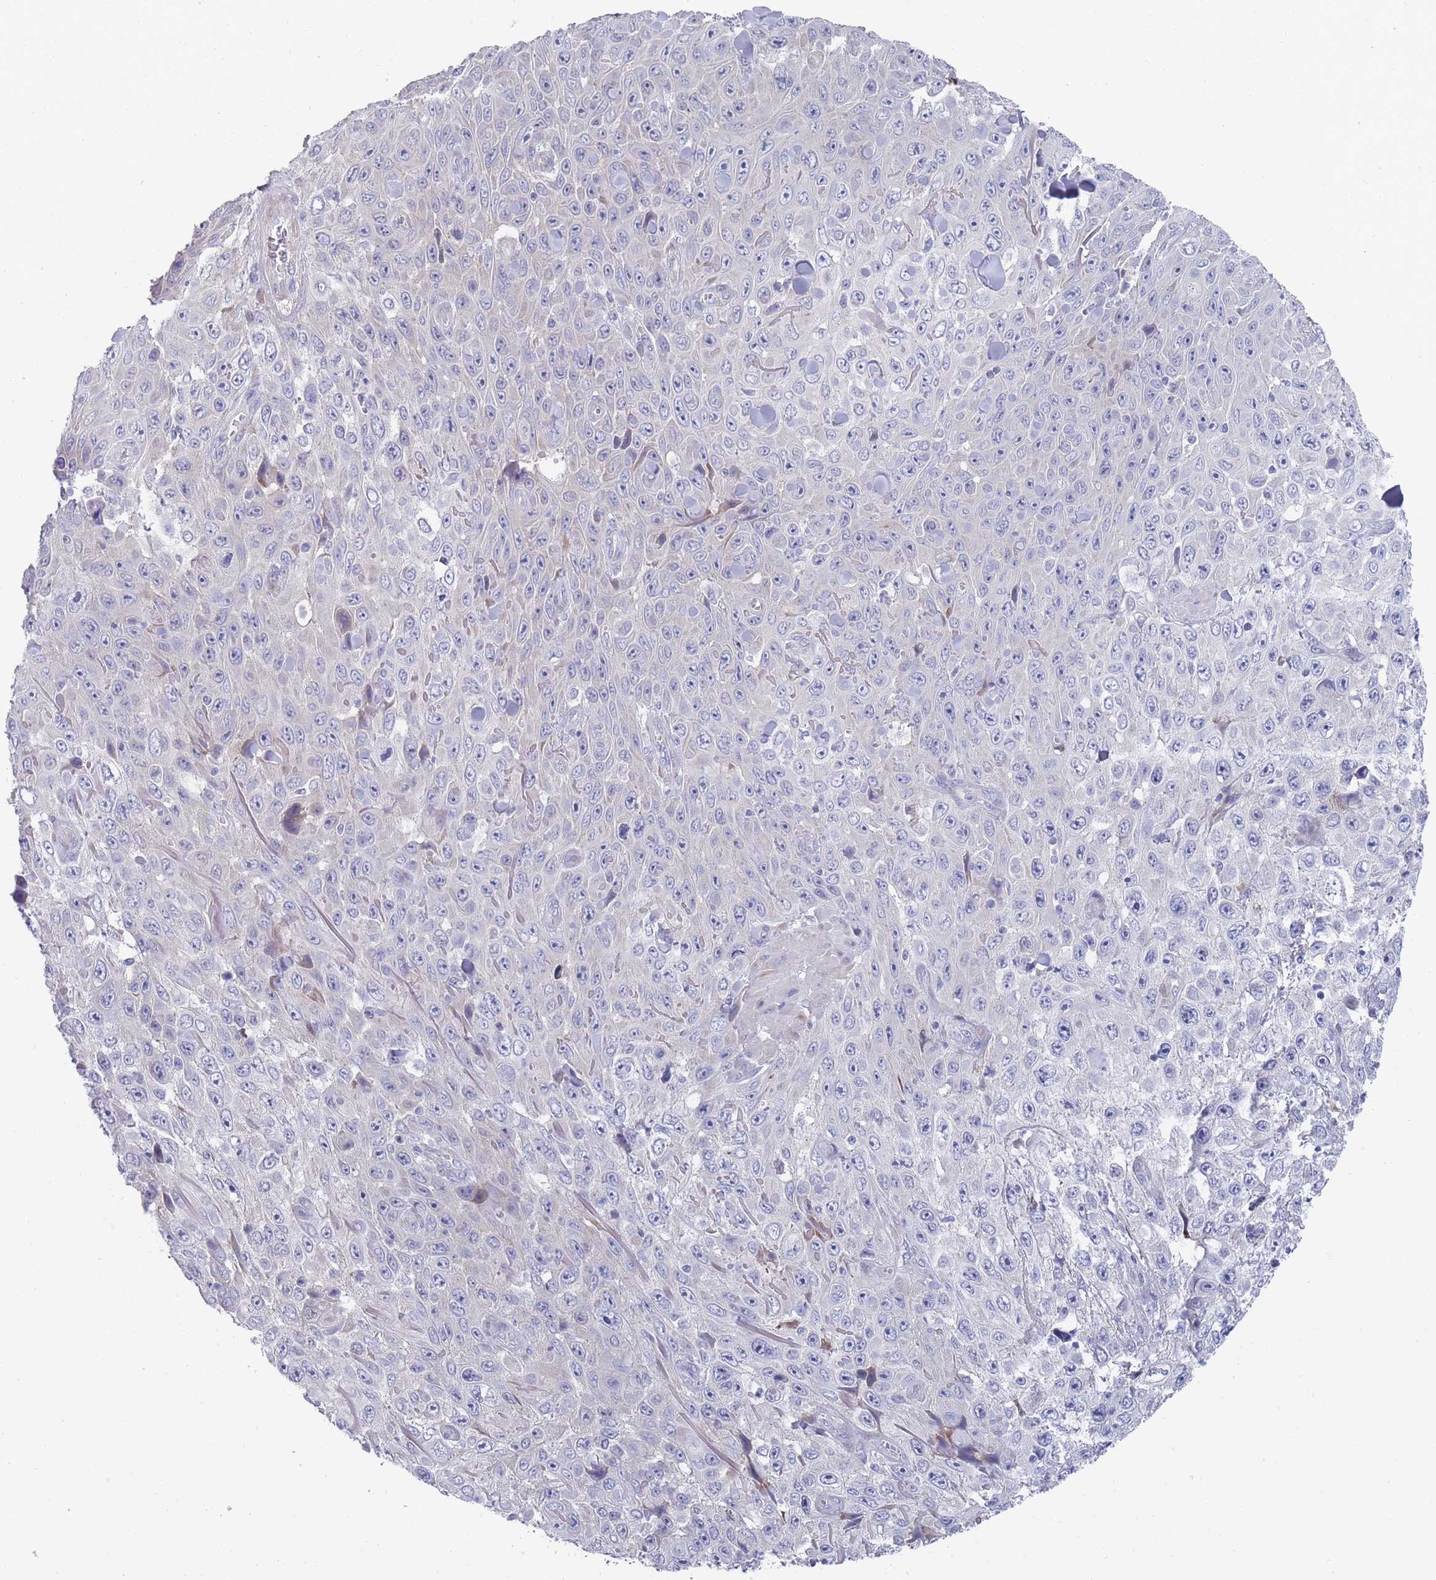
{"staining": {"intensity": "negative", "quantity": "none", "location": "none"}, "tissue": "skin cancer", "cell_type": "Tumor cells", "image_type": "cancer", "snomed": [{"axis": "morphology", "description": "Squamous cell carcinoma, NOS"}, {"axis": "topography", "description": "Skin"}], "caption": "Skin squamous cell carcinoma was stained to show a protein in brown. There is no significant expression in tumor cells.", "gene": "PIGU", "patient": {"sex": "male", "age": 82}}